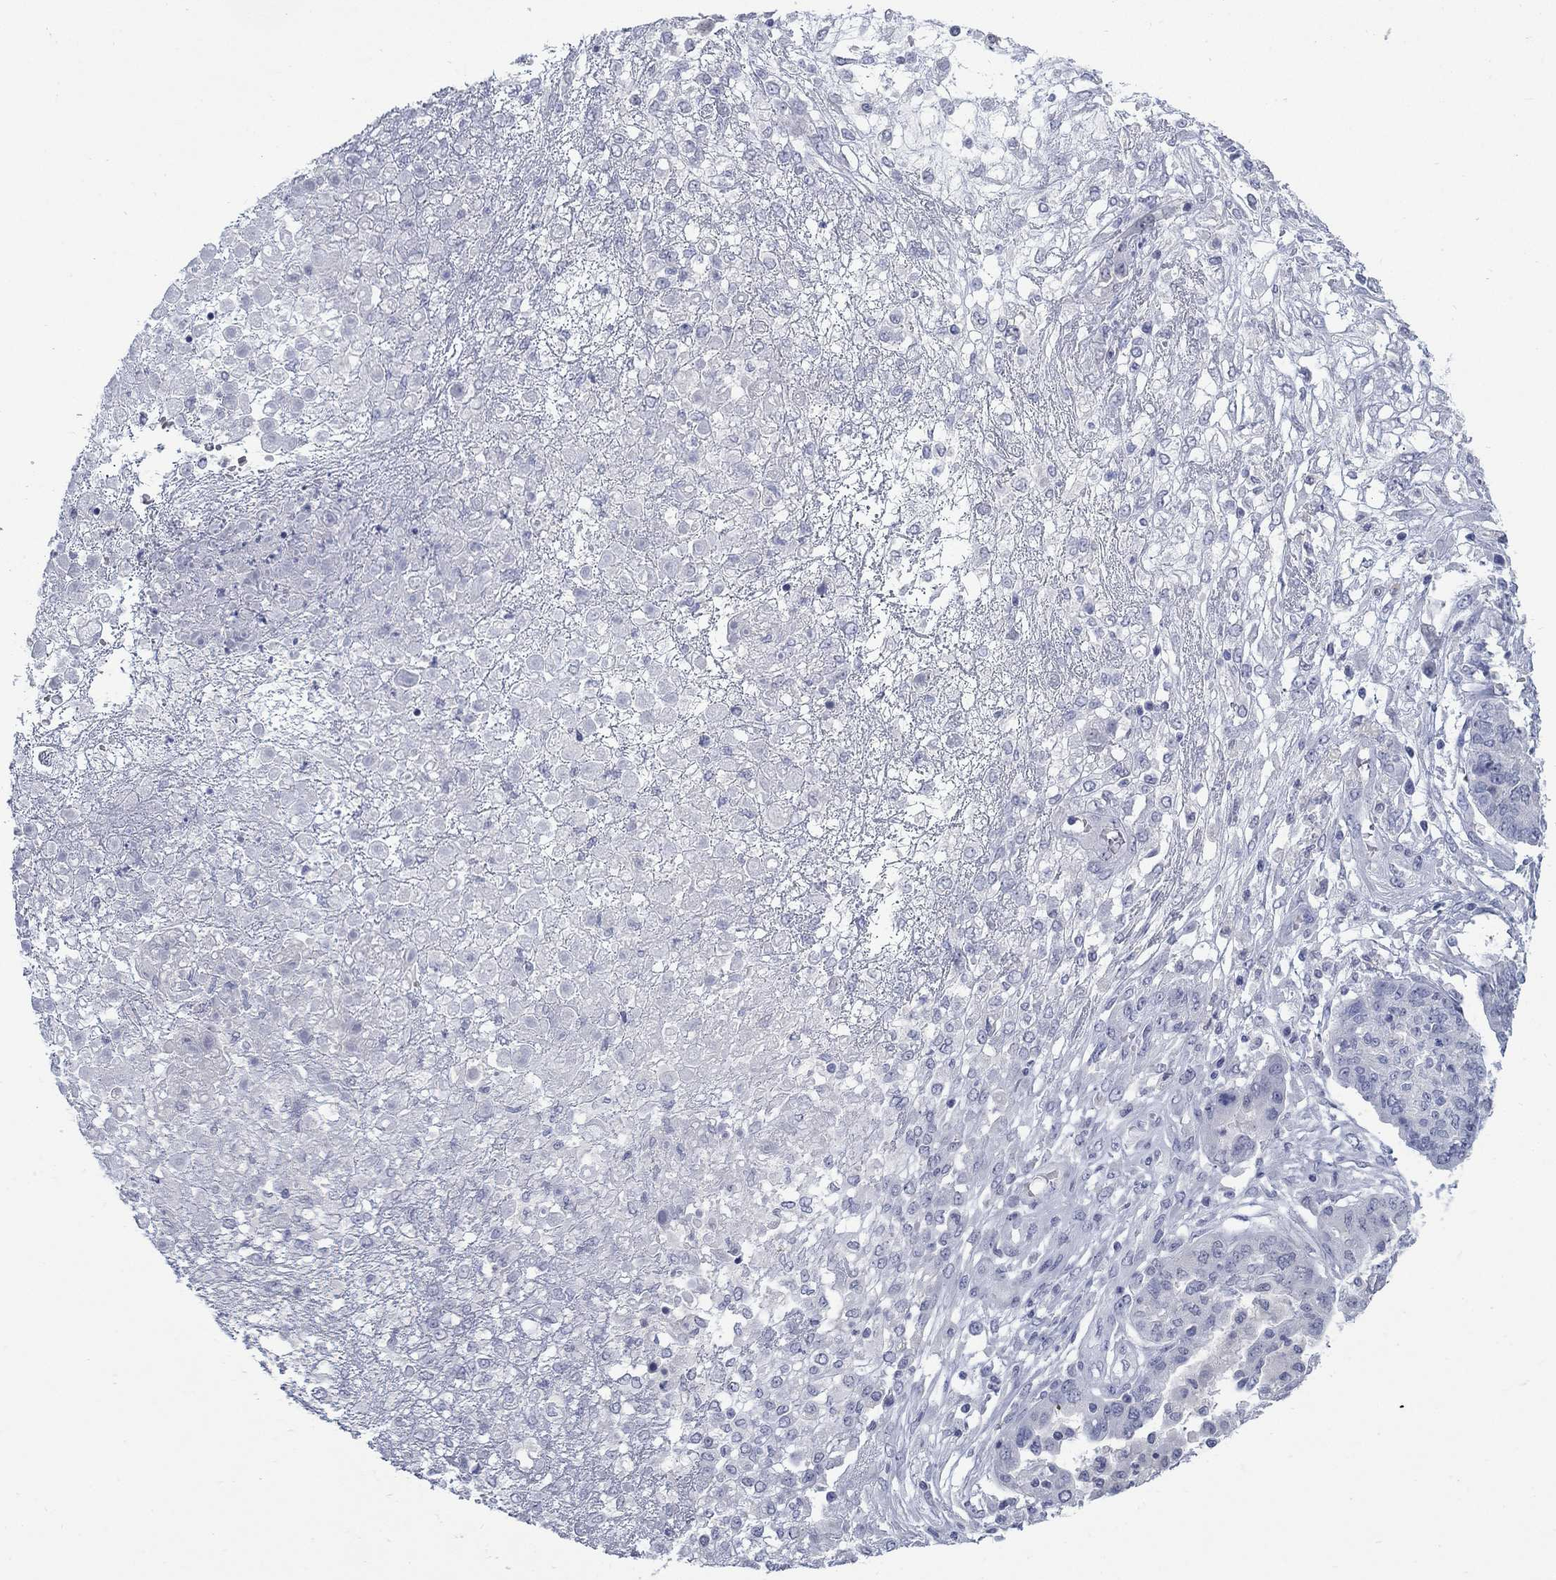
{"staining": {"intensity": "negative", "quantity": "none", "location": "none"}, "tissue": "ovarian cancer", "cell_type": "Tumor cells", "image_type": "cancer", "snomed": [{"axis": "morphology", "description": "Cystadenocarcinoma, serous, NOS"}, {"axis": "topography", "description": "Ovary"}], "caption": "There is no significant staining in tumor cells of ovarian serous cystadenocarcinoma. (DAB immunohistochemistry, high magnification).", "gene": "ATP6V1G2", "patient": {"sex": "female", "age": 67}}